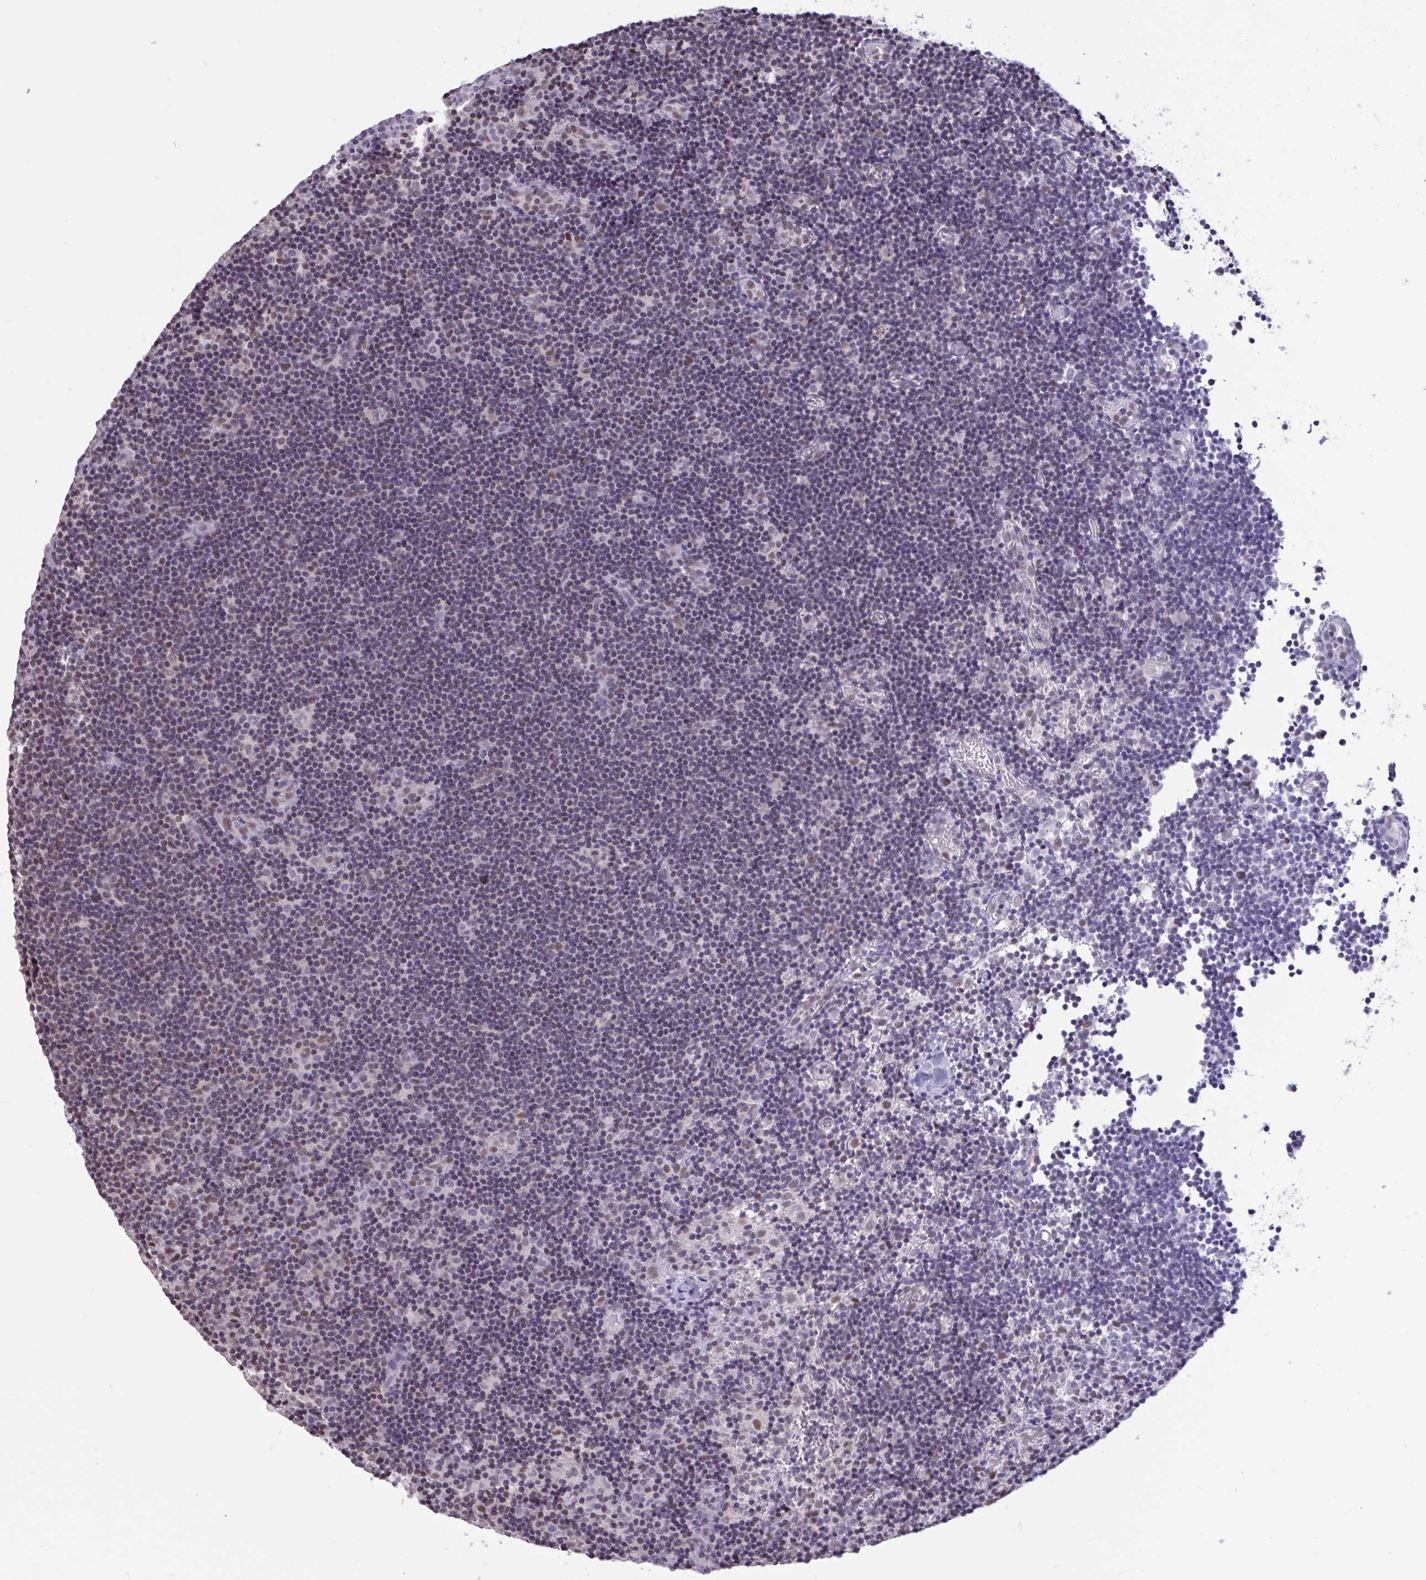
{"staining": {"intensity": "negative", "quantity": "none", "location": "none"}, "tissue": "lymph node", "cell_type": "Germinal center cells", "image_type": "normal", "snomed": [{"axis": "morphology", "description": "Normal tissue, NOS"}, {"axis": "topography", "description": "Lymph node"}], "caption": "Germinal center cells show no significant protein positivity in benign lymph node. (DAB (3,3'-diaminobenzidine) IHC, high magnification).", "gene": "RBL1", "patient": {"sex": "female", "age": 45}}